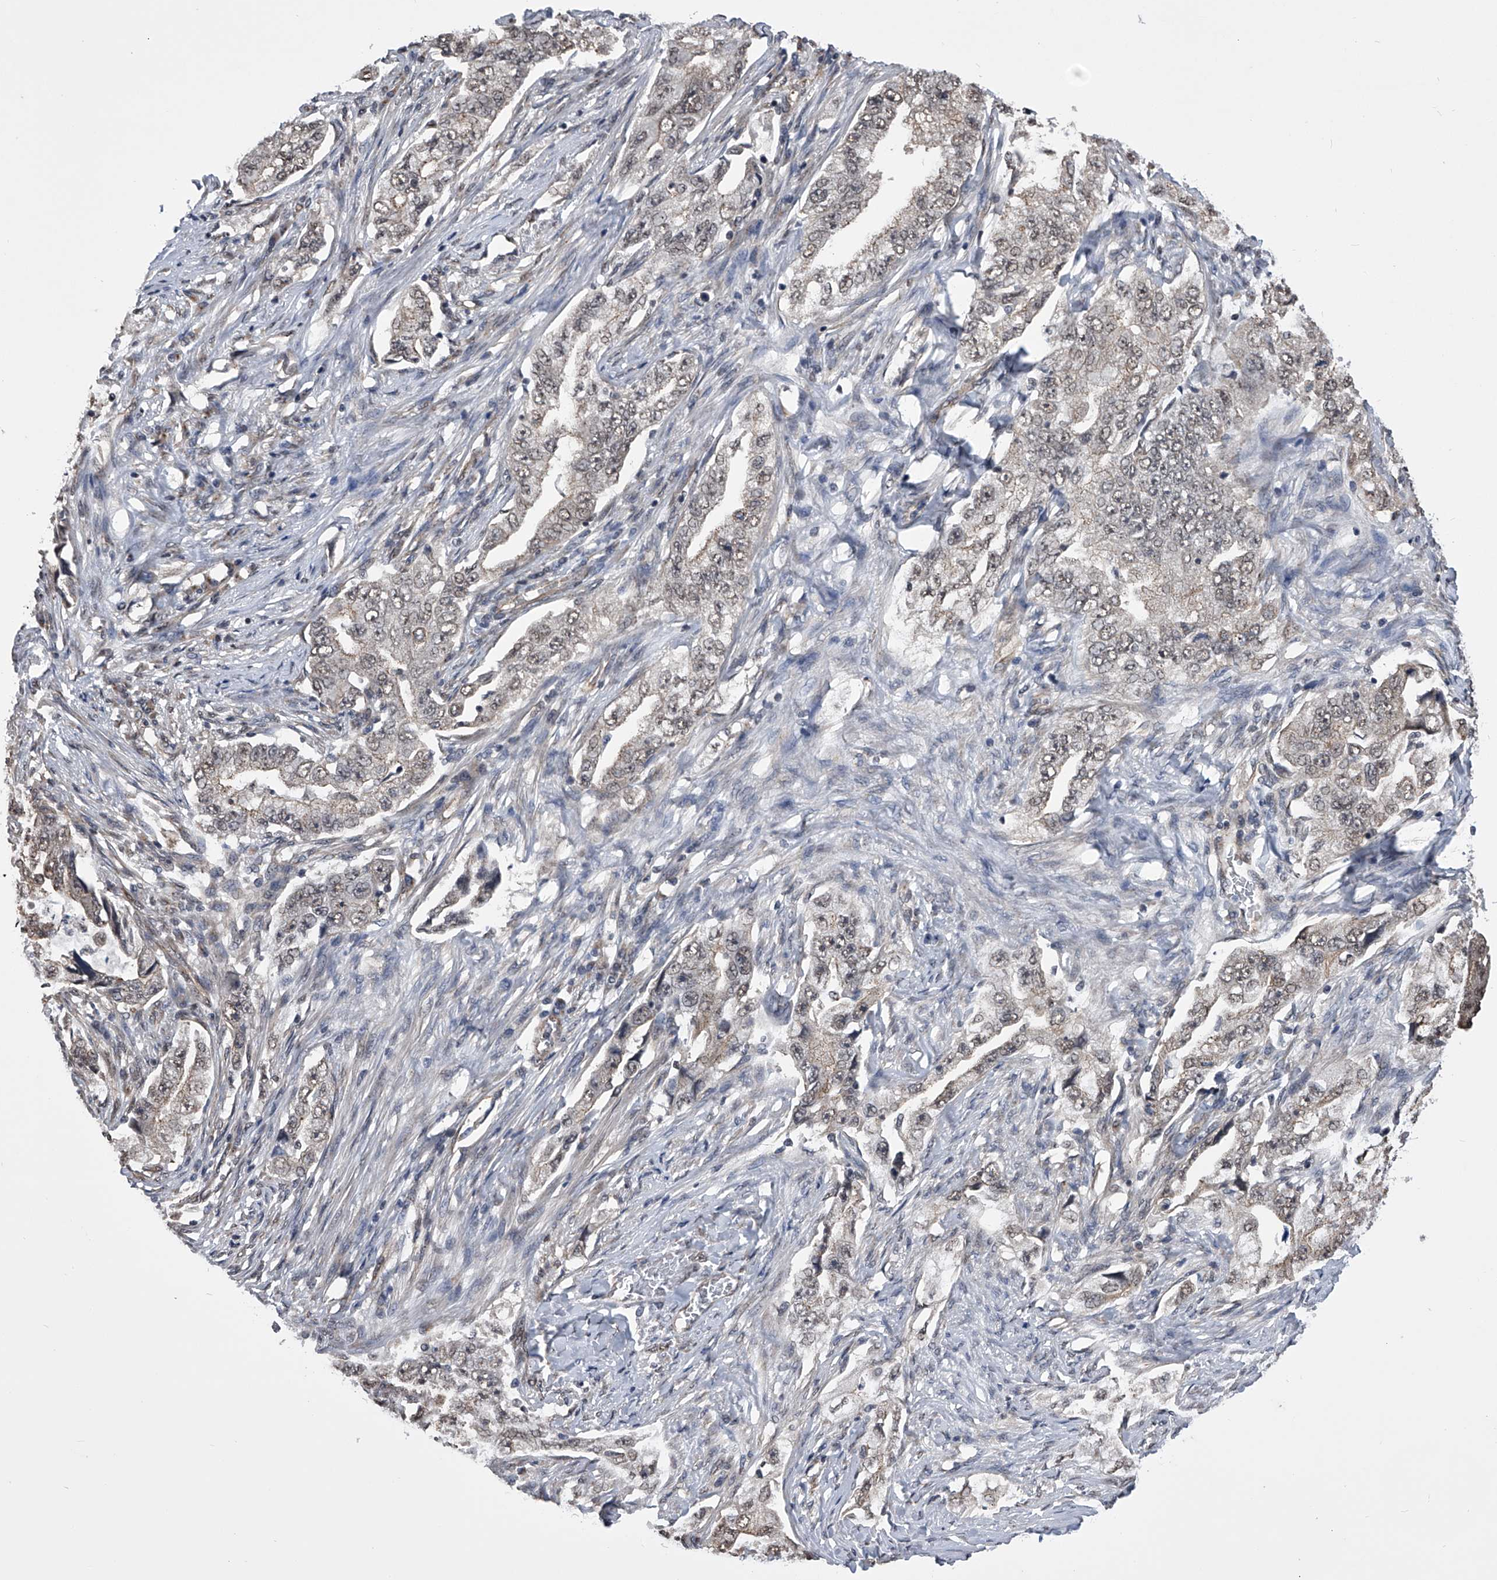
{"staining": {"intensity": "weak", "quantity": "<25%", "location": "nuclear"}, "tissue": "lung cancer", "cell_type": "Tumor cells", "image_type": "cancer", "snomed": [{"axis": "morphology", "description": "Adenocarcinoma, NOS"}, {"axis": "topography", "description": "Lung"}], "caption": "IHC of adenocarcinoma (lung) exhibits no staining in tumor cells.", "gene": "ZNF76", "patient": {"sex": "female", "age": 51}}